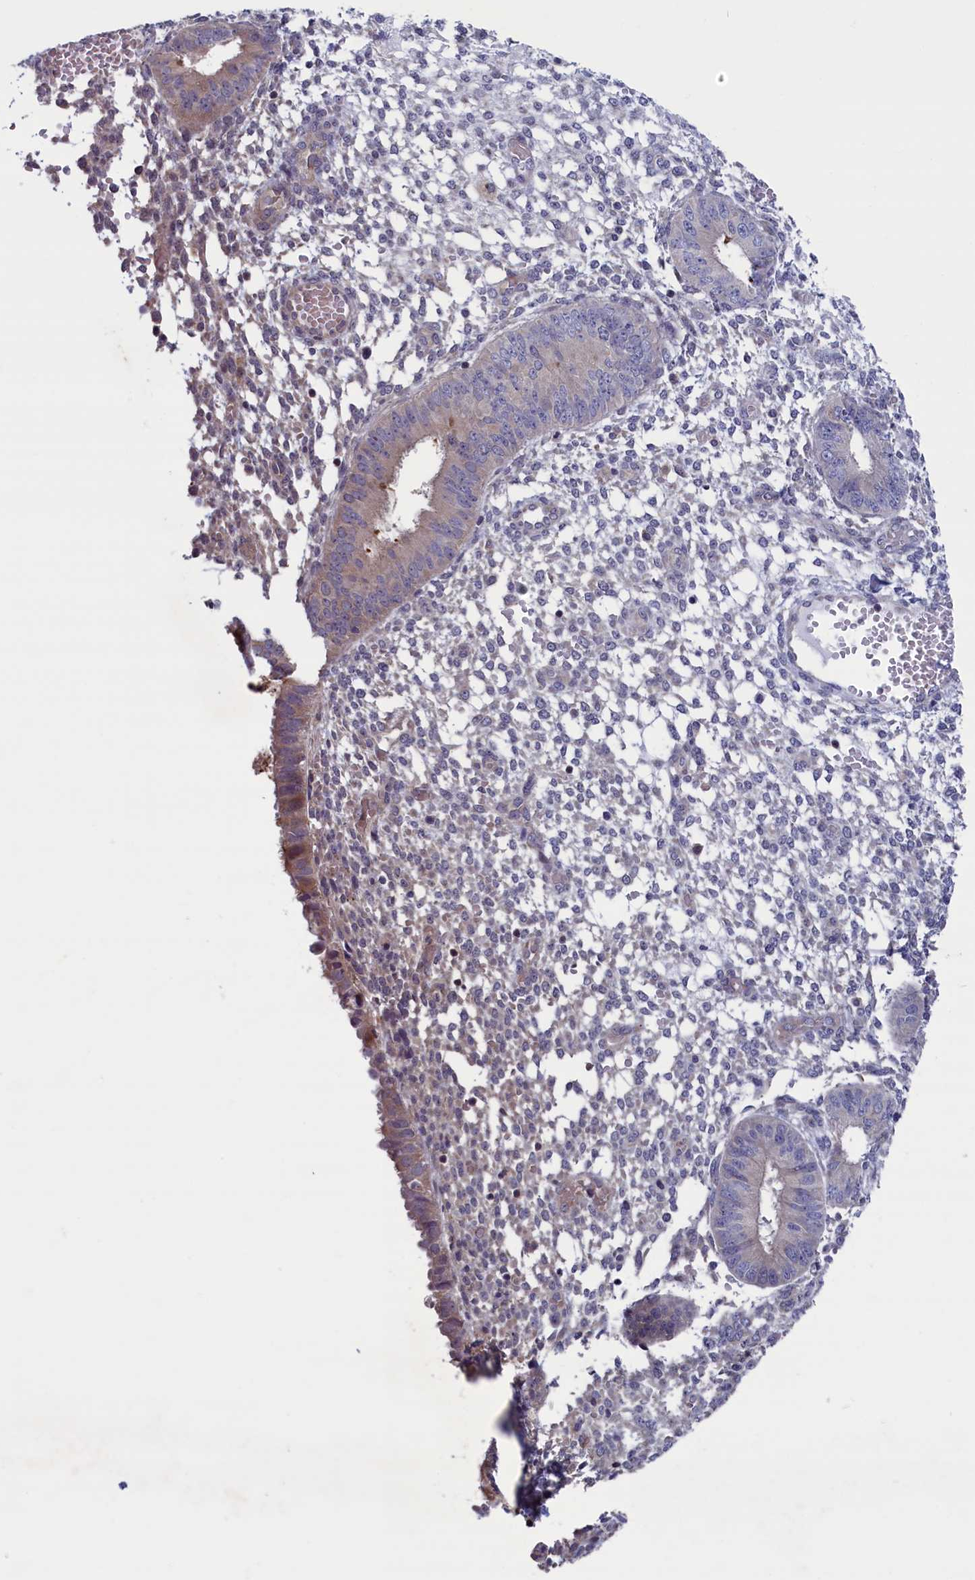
{"staining": {"intensity": "negative", "quantity": "none", "location": "none"}, "tissue": "endometrium", "cell_type": "Cells in endometrial stroma", "image_type": "normal", "snomed": [{"axis": "morphology", "description": "Normal tissue, NOS"}, {"axis": "topography", "description": "Endometrium"}], "caption": "Immunohistochemistry of unremarkable human endometrium demonstrates no expression in cells in endometrial stroma. (DAB (3,3'-diaminobenzidine) immunohistochemistry (IHC), high magnification).", "gene": "SPATA13", "patient": {"sex": "female", "age": 49}}